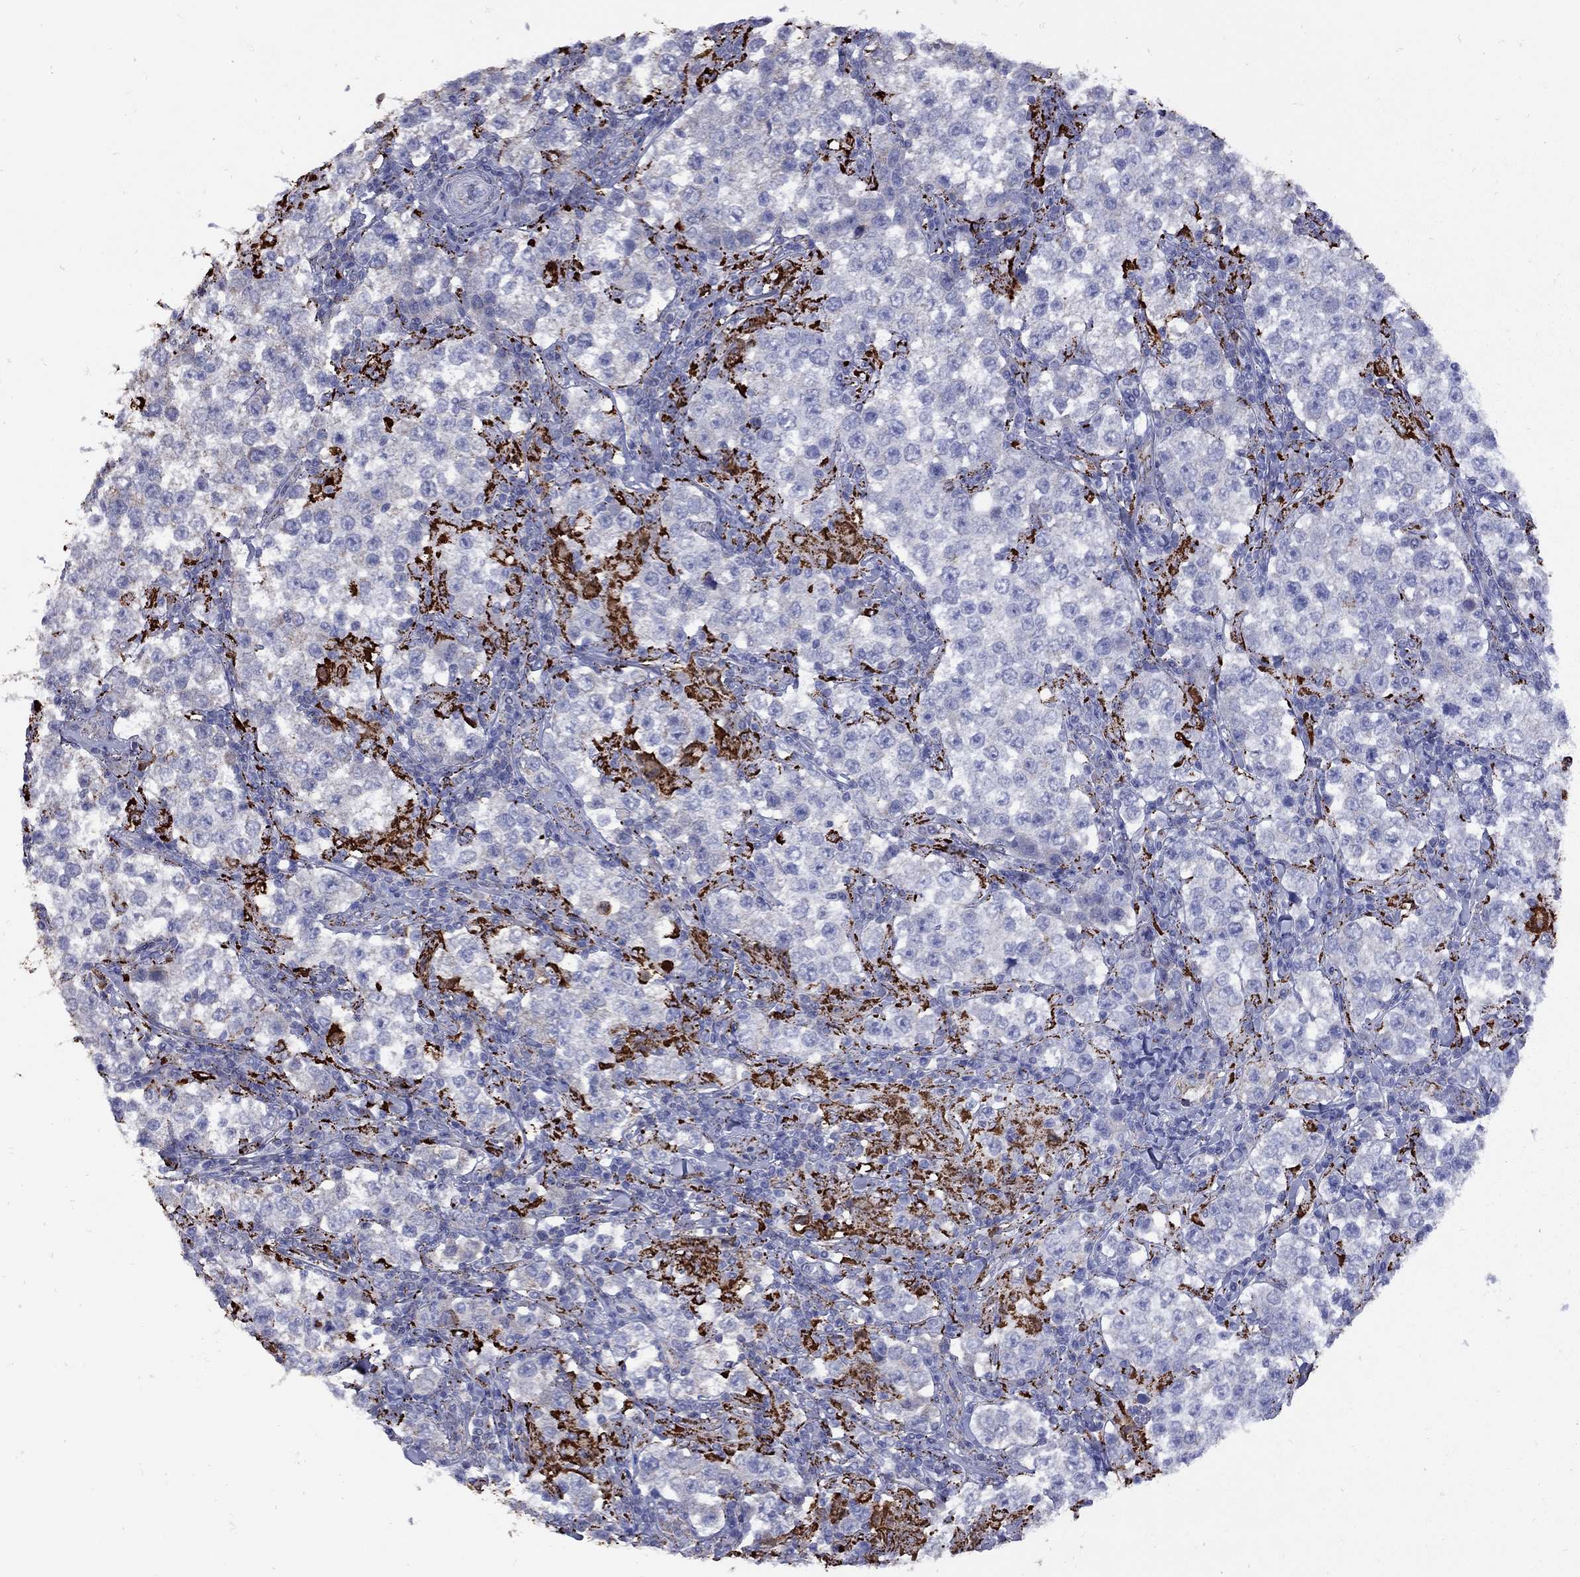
{"staining": {"intensity": "strong", "quantity": "<25%", "location": "cytoplasmic/membranous"}, "tissue": "testis cancer", "cell_type": "Tumor cells", "image_type": "cancer", "snomed": [{"axis": "morphology", "description": "Seminoma, NOS"}, {"axis": "morphology", "description": "Carcinoma, Embryonal, NOS"}, {"axis": "topography", "description": "Testis"}], "caption": "This micrograph displays immunohistochemistry staining of seminoma (testis), with medium strong cytoplasmic/membranous staining in about <25% of tumor cells.", "gene": "SESTD1", "patient": {"sex": "male", "age": 41}}